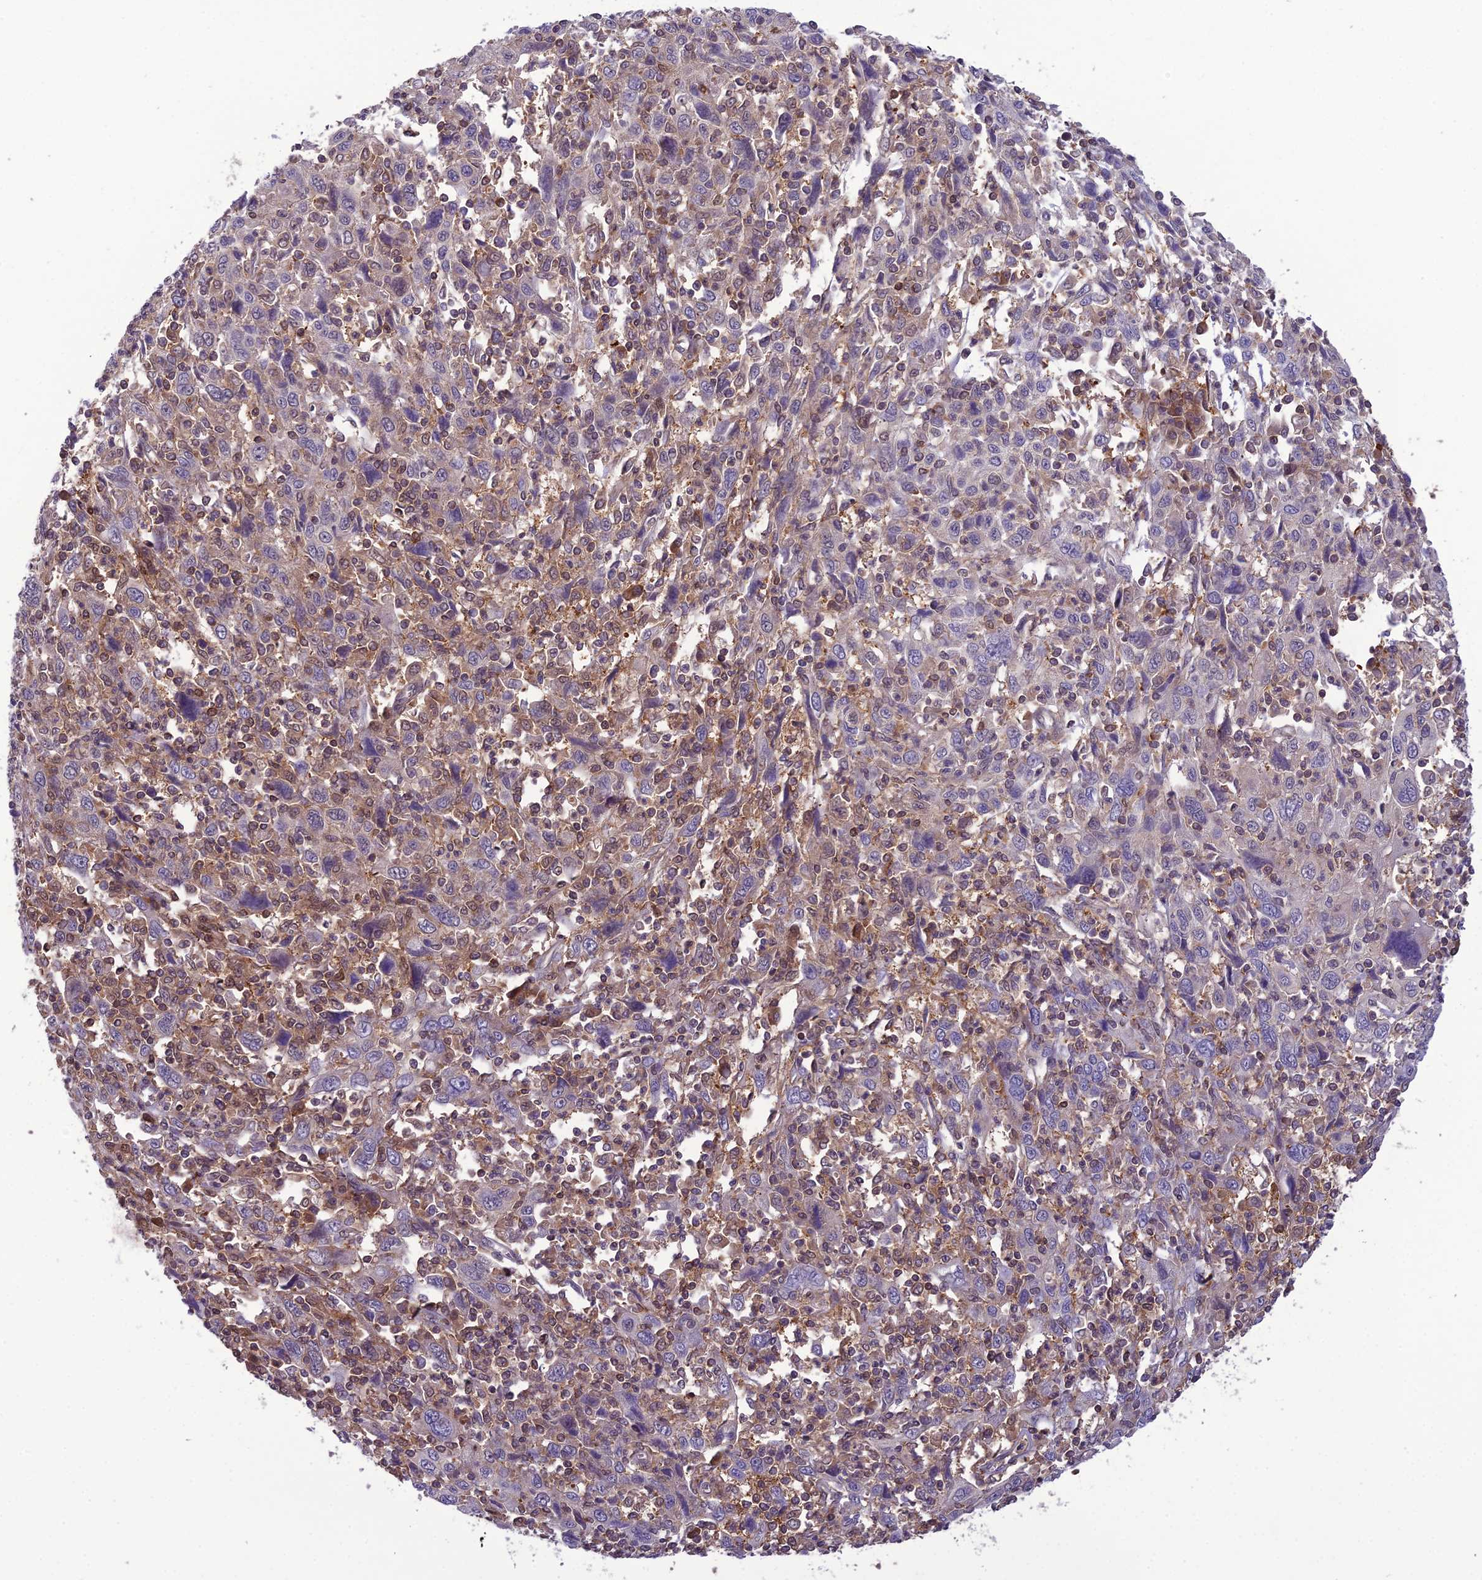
{"staining": {"intensity": "negative", "quantity": "none", "location": "none"}, "tissue": "cervical cancer", "cell_type": "Tumor cells", "image_type": "cancer", "snomed": [{"axis": "morphology", "description": "Squamous cell carcinoma, NOS"}, {"axis": "topography", "description": "Cervix"}], "caption": "Tumor cells show no significant protein expression in cervical cancer (squamous cell carcinoma).", "gene": "GDF6", "patient": {"sex": "female", "age": 46}}